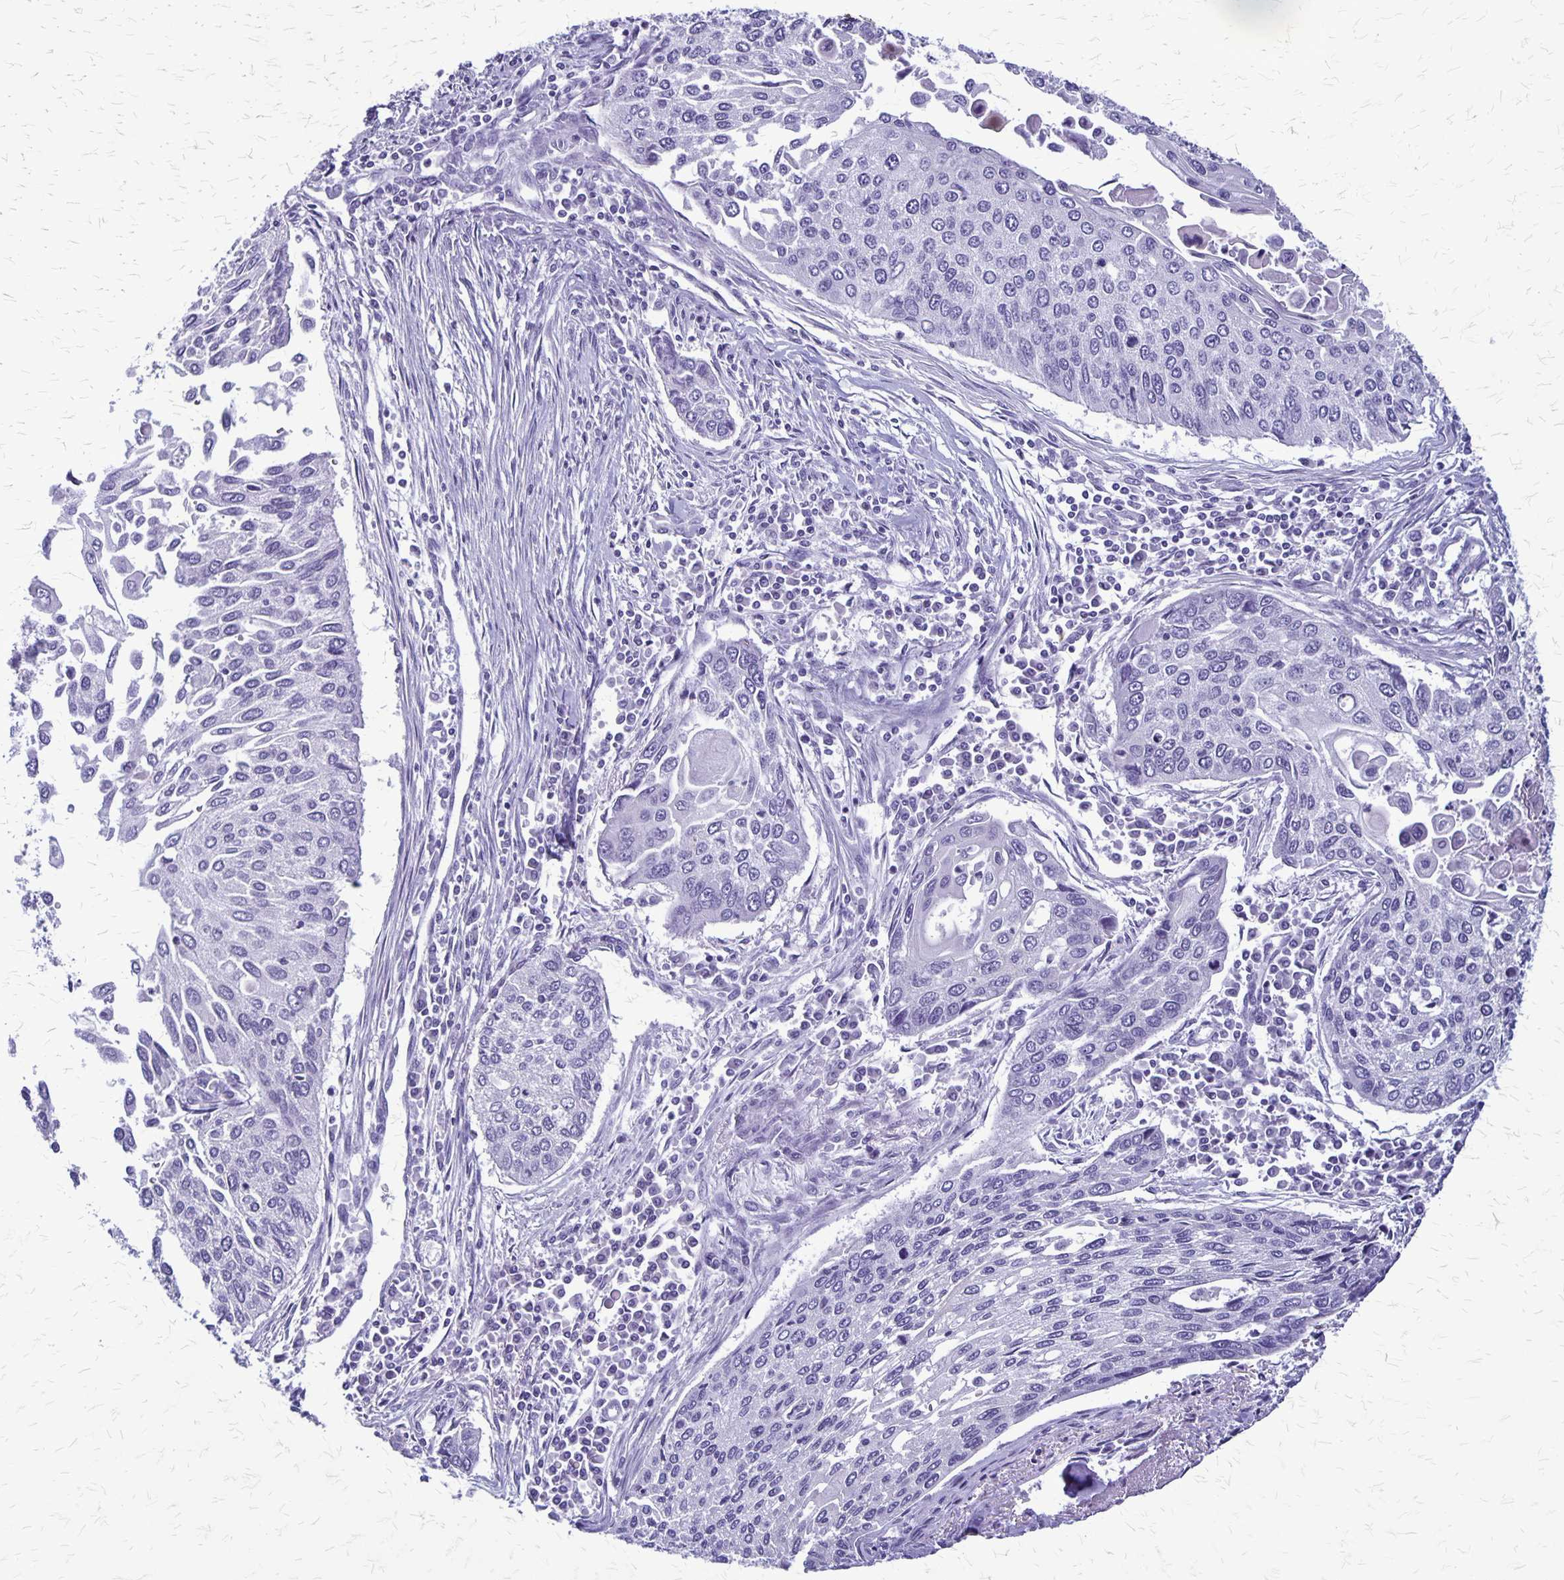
{"staining": {"intensity": "negative", "quantity": "none", "location": "none"}, "tissue": "lung cancer", "cell_type": "Tumor cells", "image_type": "cancer", "snomed": [{"axis": "morphology", "description": "Squamous cell carcinoma, NOS"}, {"axis": "morphology", "description": "Squamous cell carcinoma, metastatic, NOS"}, {"axis": "topography", "description": "Lung"}], "caption": "Lung cancer (metastatic squamous cell carcinoma) was stained to show a protein in brown. There is no significant positivity in tumor cells. Nuclei are stained in blue.", "gene": "PLXNB3", "patient": {"sex": "male", "age": 63}}